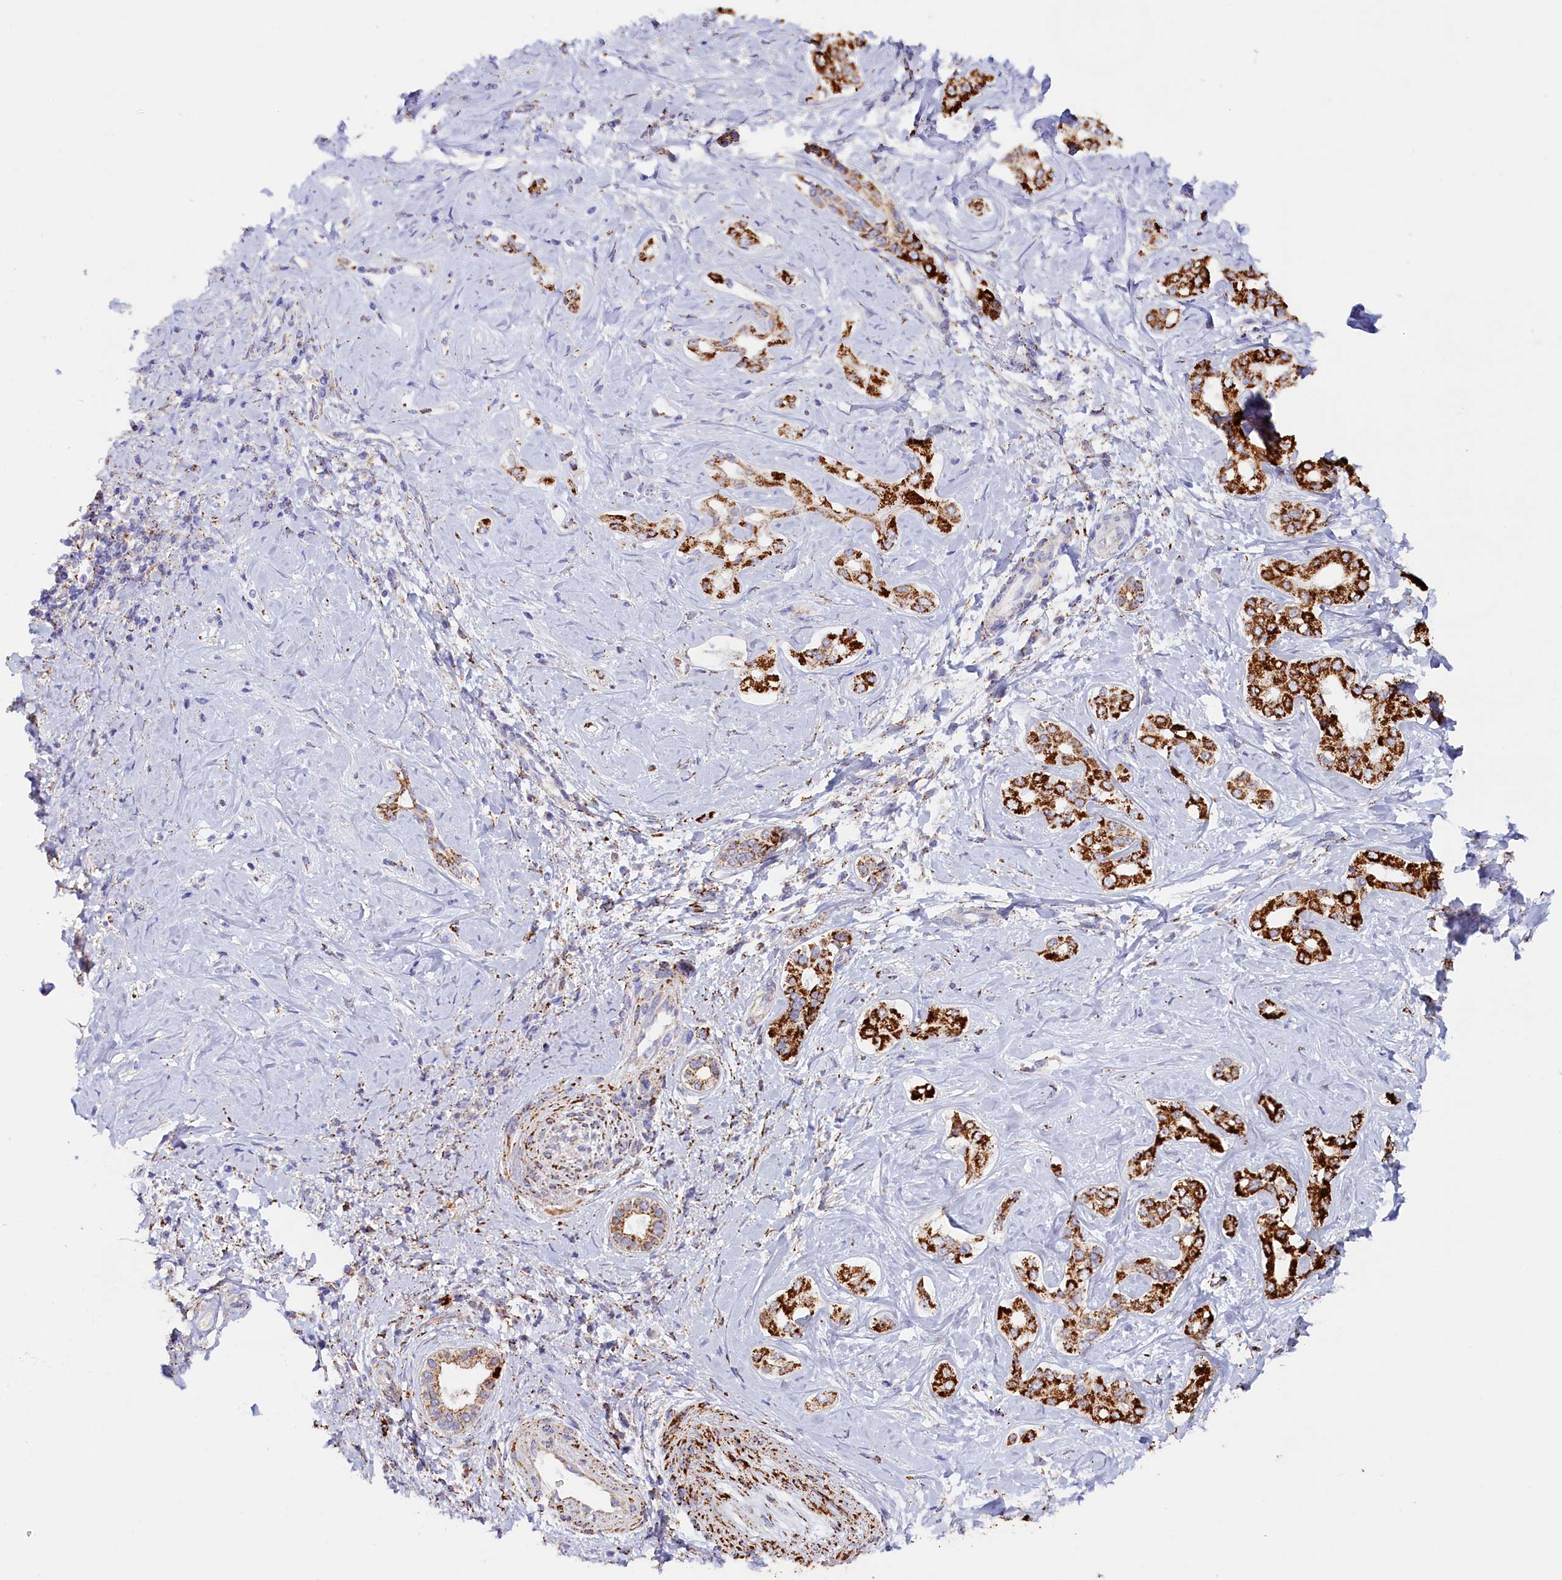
{"staining": {"intensity": "strong", "quantity": ">75%", "location": "cytoplasmic/membranous"}, "tissue": "liver cancer", "cell_type": "Tumor cells", "image_type": "cancer", "snomed": [{"axis": "morphology", "description": "Cholangiocarcinoma"}, {"axis": "topography", "description": "Liver"}], "caption": "Tumor cells demonstrate high levels of strong cytoplasmic/membranous positivity in about >75% of cells in liver cancer. Using DAB (3,3'-diaminobenzidine) (brown) and hematoxylin (blue) stains, captured at high magnification using brightfield microscopy.", "gene": "AKTIP", "patient": {"sex": "female", "age": 77}}